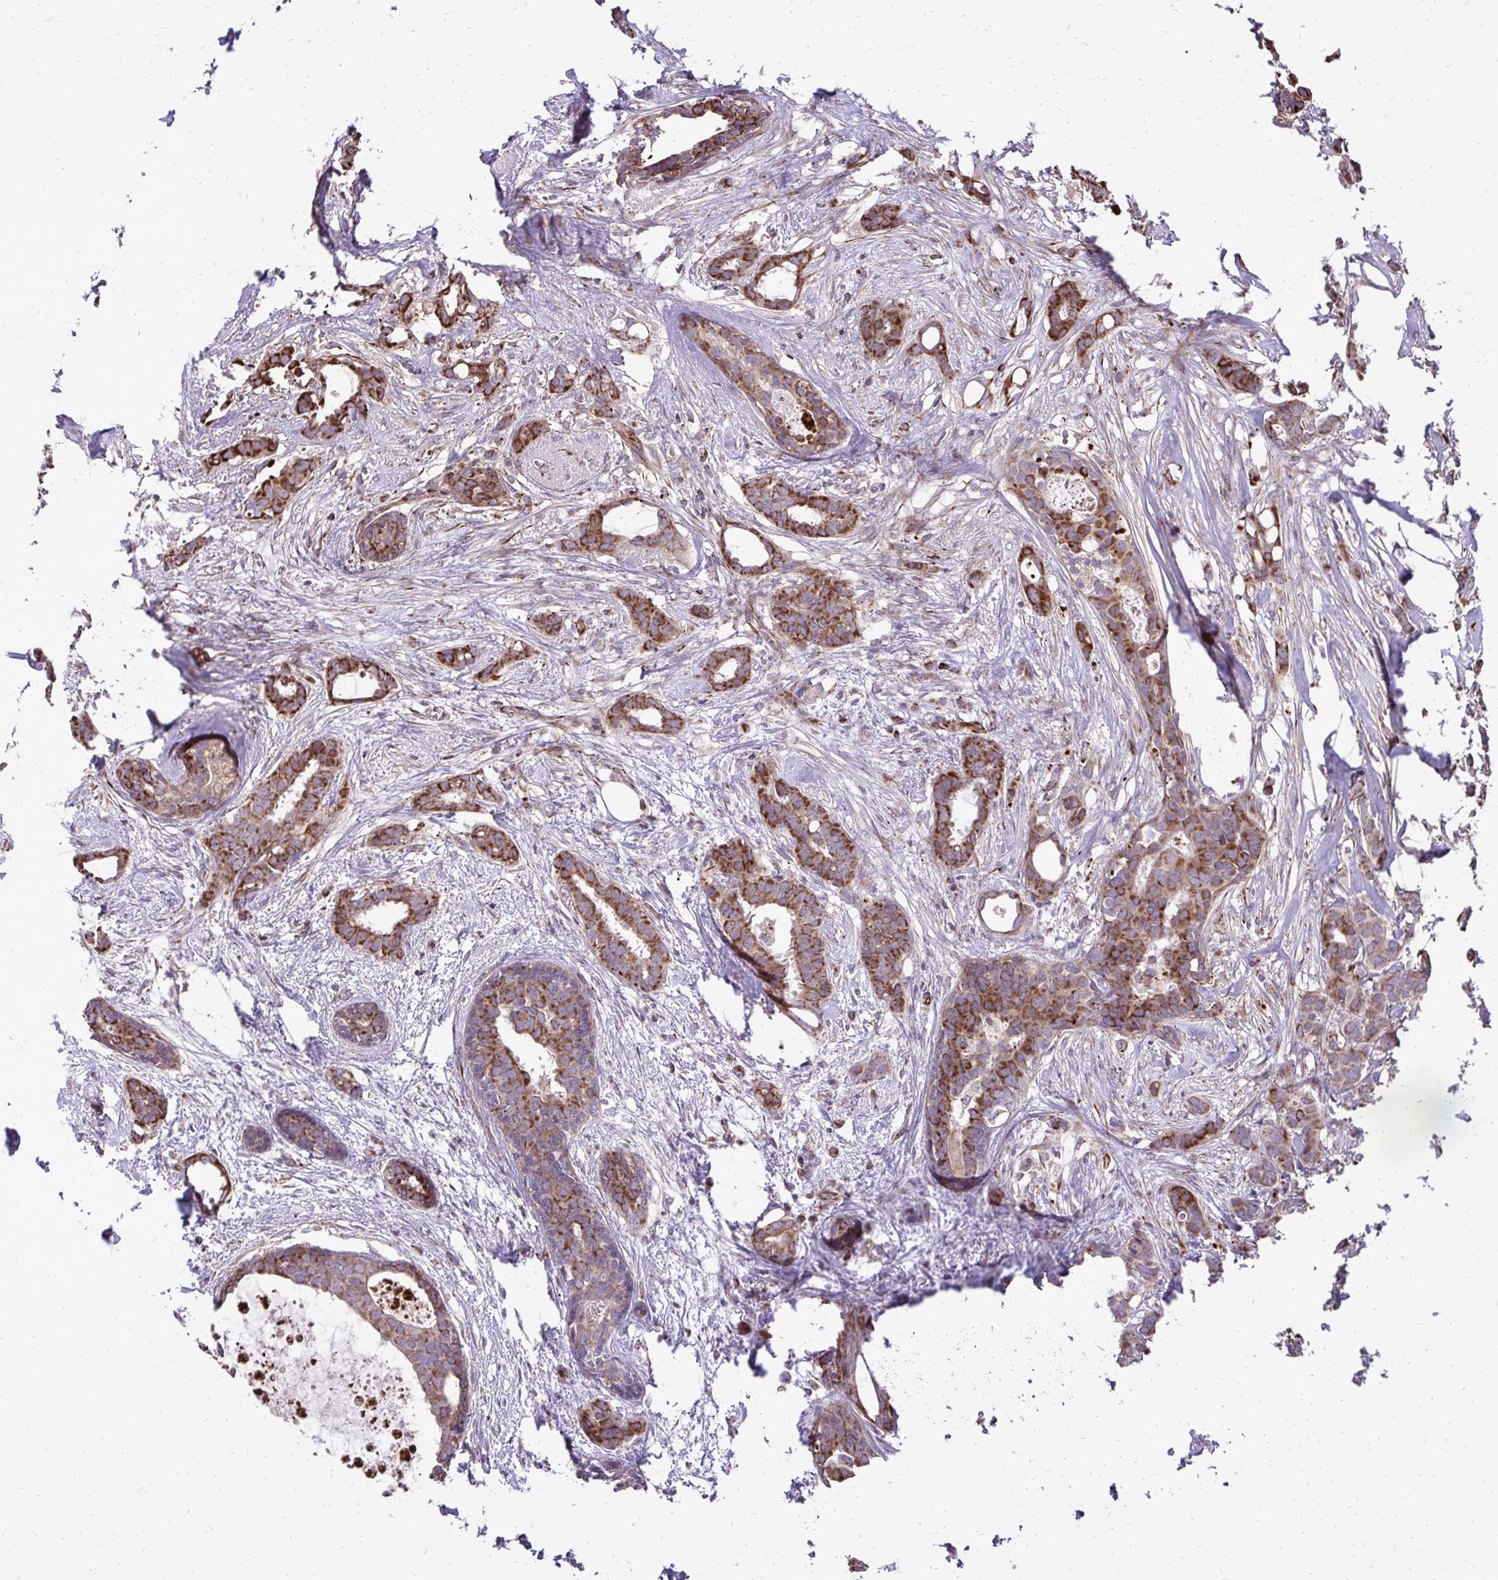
{"staining": {"intensity": "moderate", "quantity": ">75%", "location": "cytoplasmic/membranous"}, "tissue": "breast cancer", "cell_type": "Tumor cells", "image_type": "cancer", "snomed": [{"axis": "morphology", "description": "Duct carcinoma"}, {"axis": "topography", "description": "Breast"}], "caption": "High-magnification brightfield microscopy of breast cancer (infiltrating ductal carcinoma) stained with DAB (3,3'-diaminobenzidine) (brown) and counterstained with hematoxylin (blue). tumor cells exhibit moderate cytoplasmic/membranous staining is appreciated in about>75% of cells.", "gene": "ABCC3", "patient": {"sex": "female", "age": 62}}